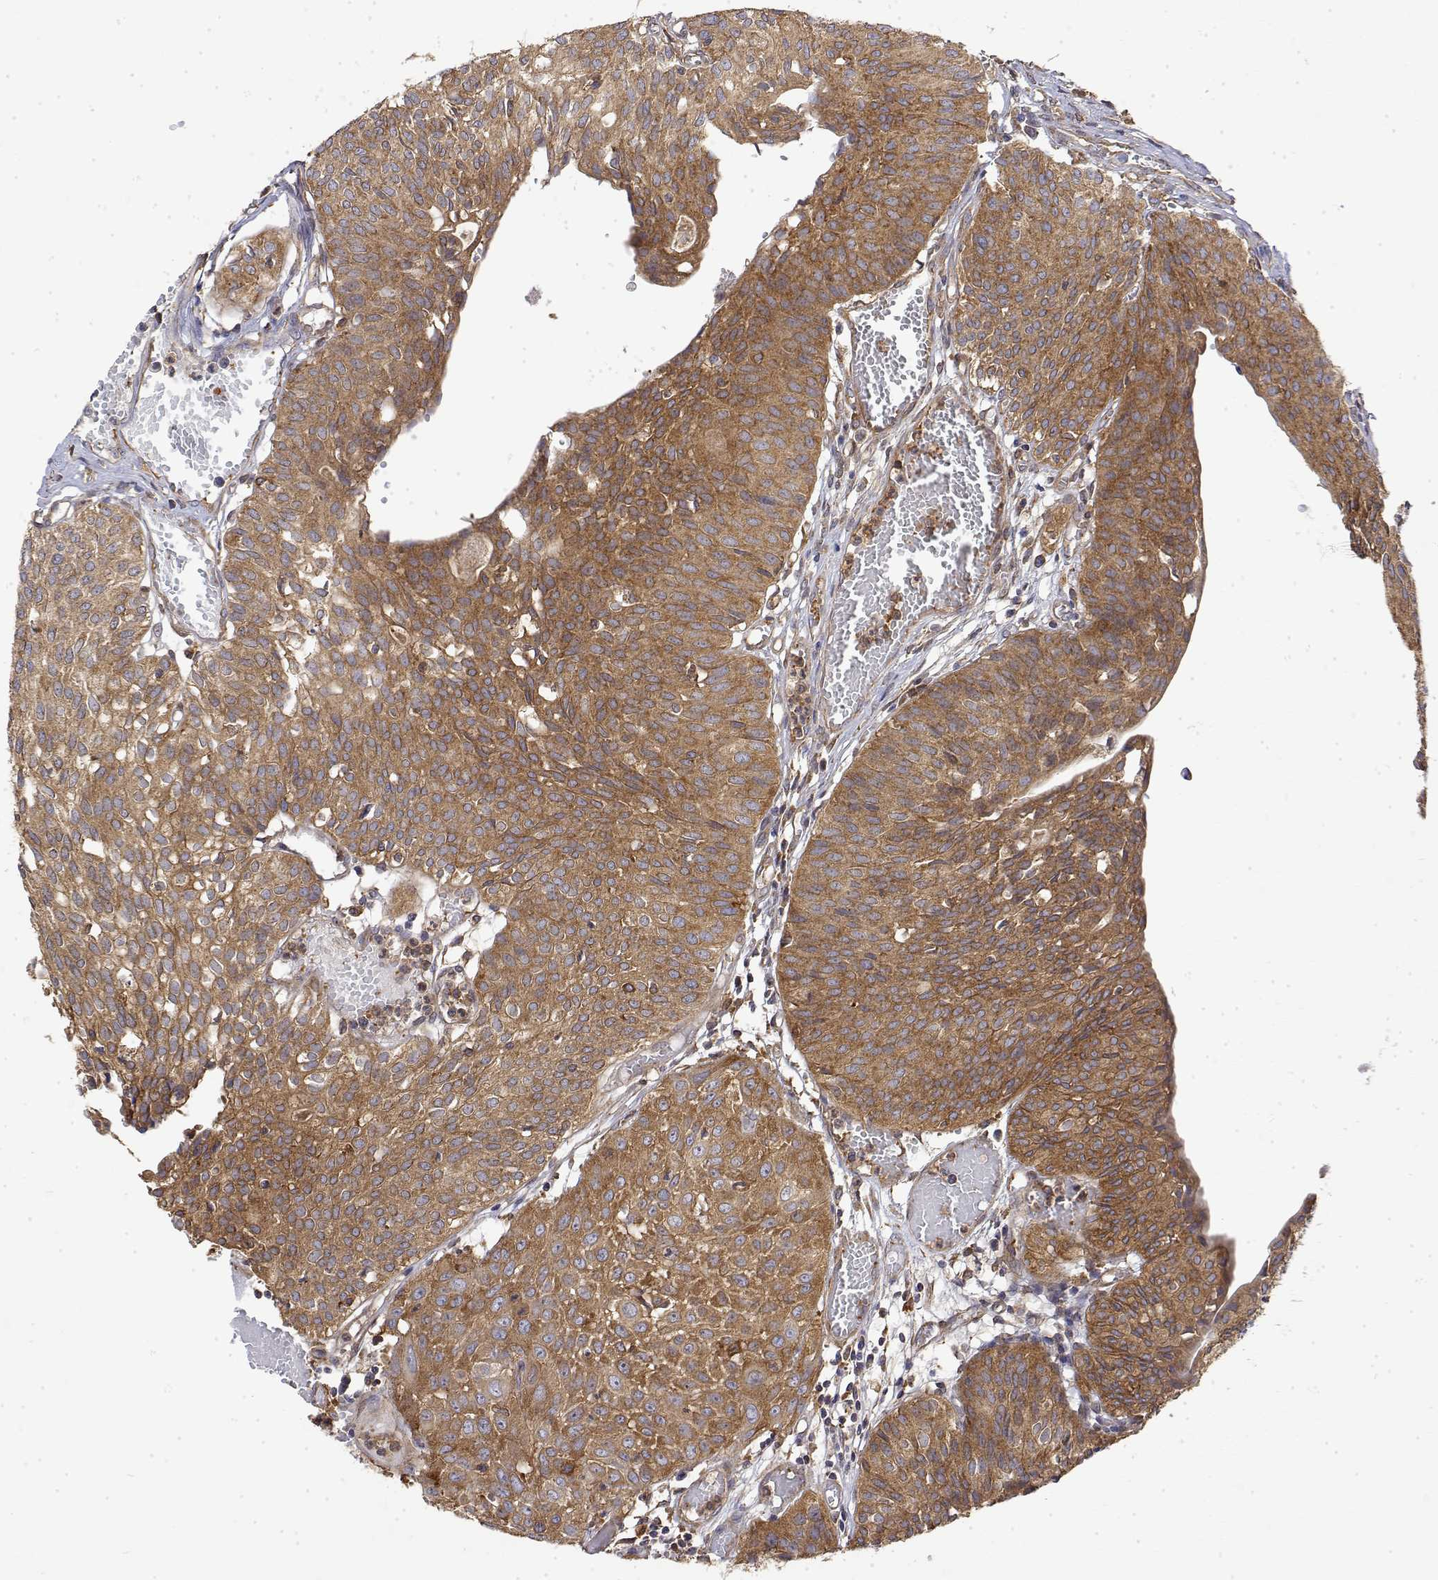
{"staining": {"intensity": "moderate", "quantity": ">75%", "location": "cytoplasmic/membranous"}, "tissue": "urothelial cancer", "cell_type": "Tumor cells", "image_type": "cancer", "snomed": [{"axis": "morphology", "description": "Urothelial carcinoma, High grade"}, {"axis": "topography", "description": "Urinary bladder"}], "caption": "Approximately >75% of tumor cells in urothelial cancer demonstrate moderate cytoplasmic/membranous protein staining as visualized by brown immunohistochemical staining.", "gene": "PACSIN2", "patient": {"sex": "male", "age": 57}}